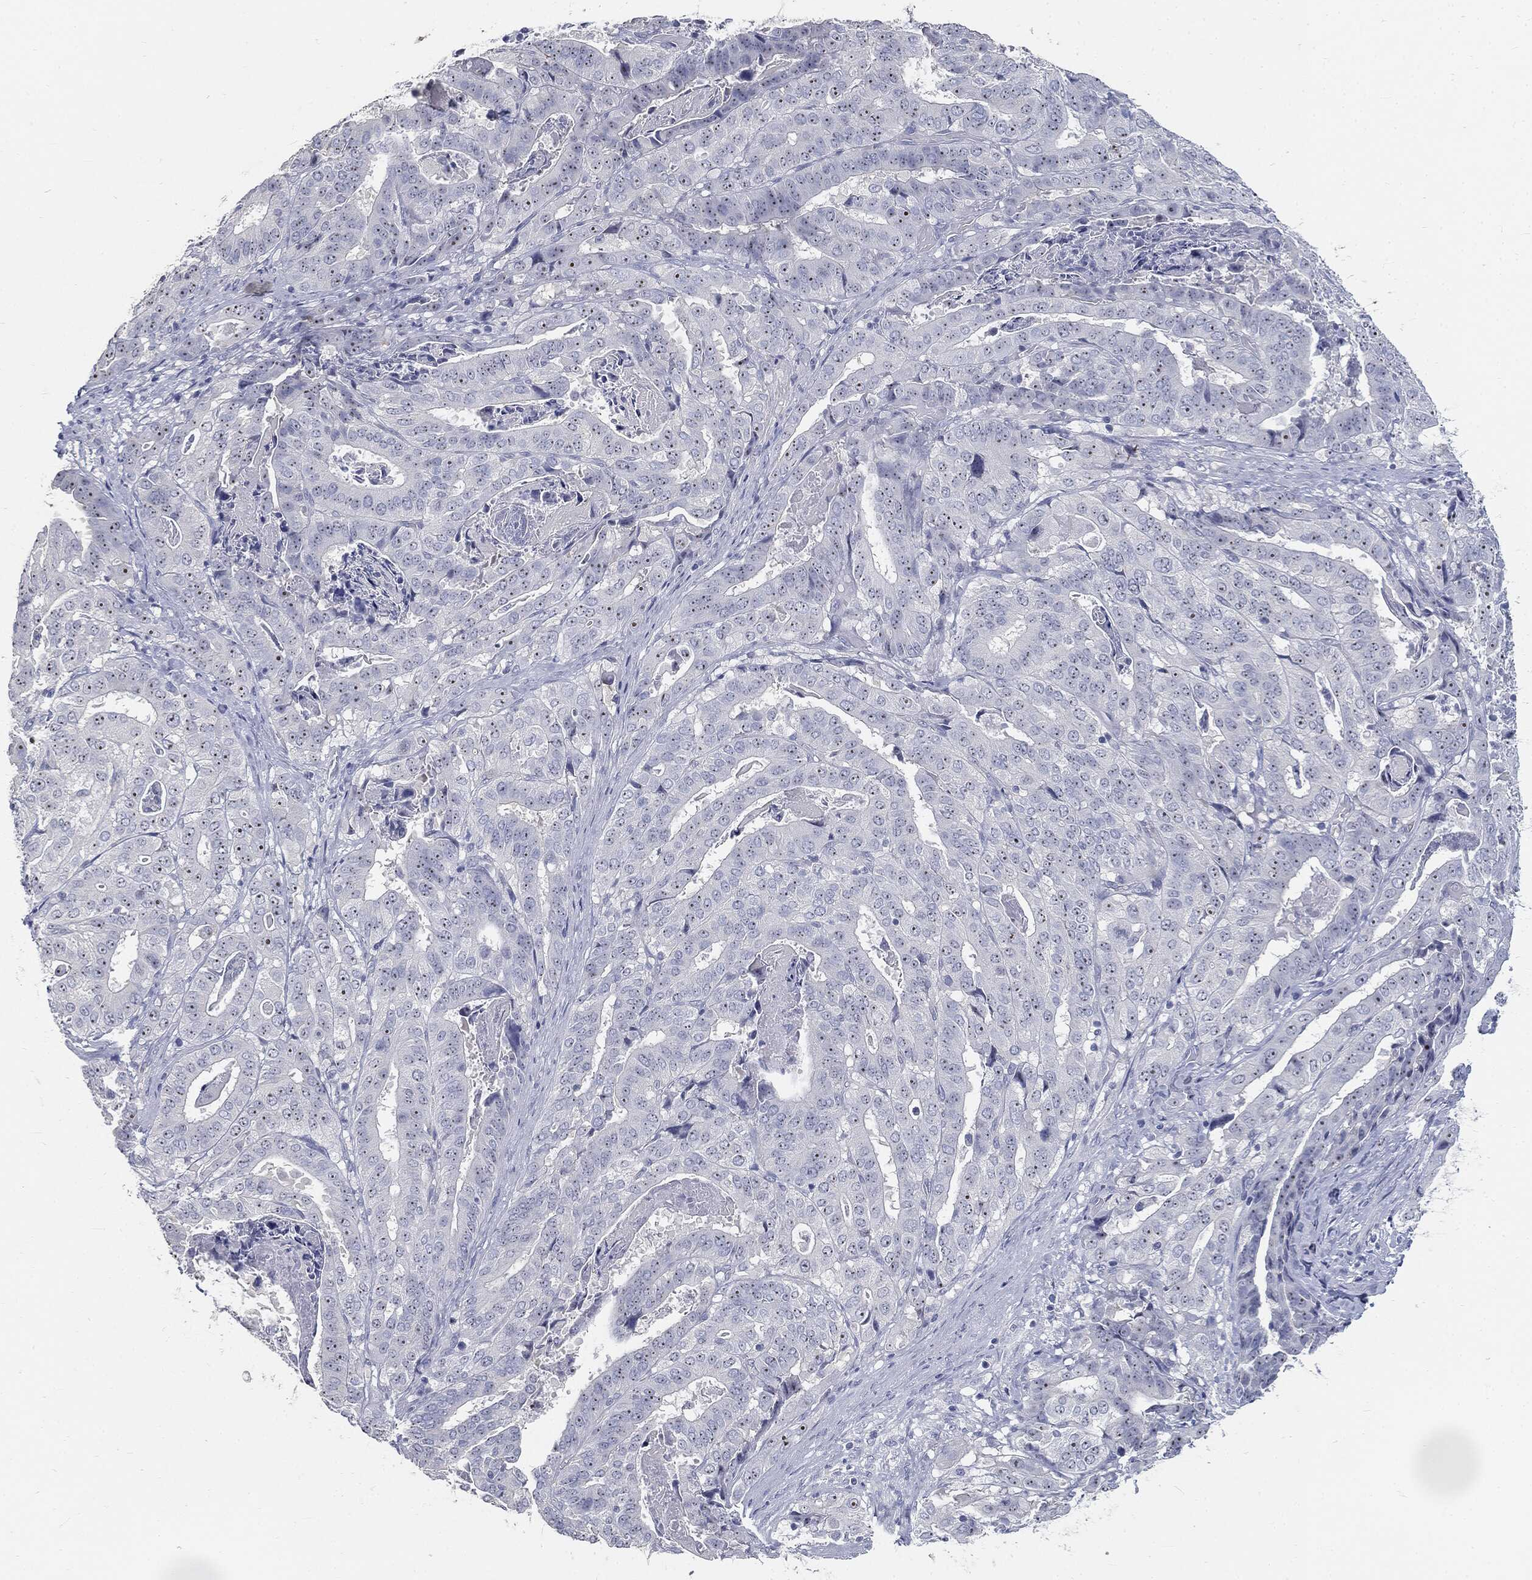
{"staining": {"intensity": "negative", "quantity": "none", "location": "none"}, "tissue": "stomach cancer", "cell_type": "Tumor cells", "image_type": "cancer", "snomed": [{"axis": "morphology", "description": "Adenocarcinoma, NOS"}, {"axis": "topography", "description": "Stomach"}], "caption": "A histopathology image of human stomach cancer (adenocarcinoma) is negative for staining in tumor cells.", "gene": "CUZD1", "patient": {"sex": "male", "age": 48}}